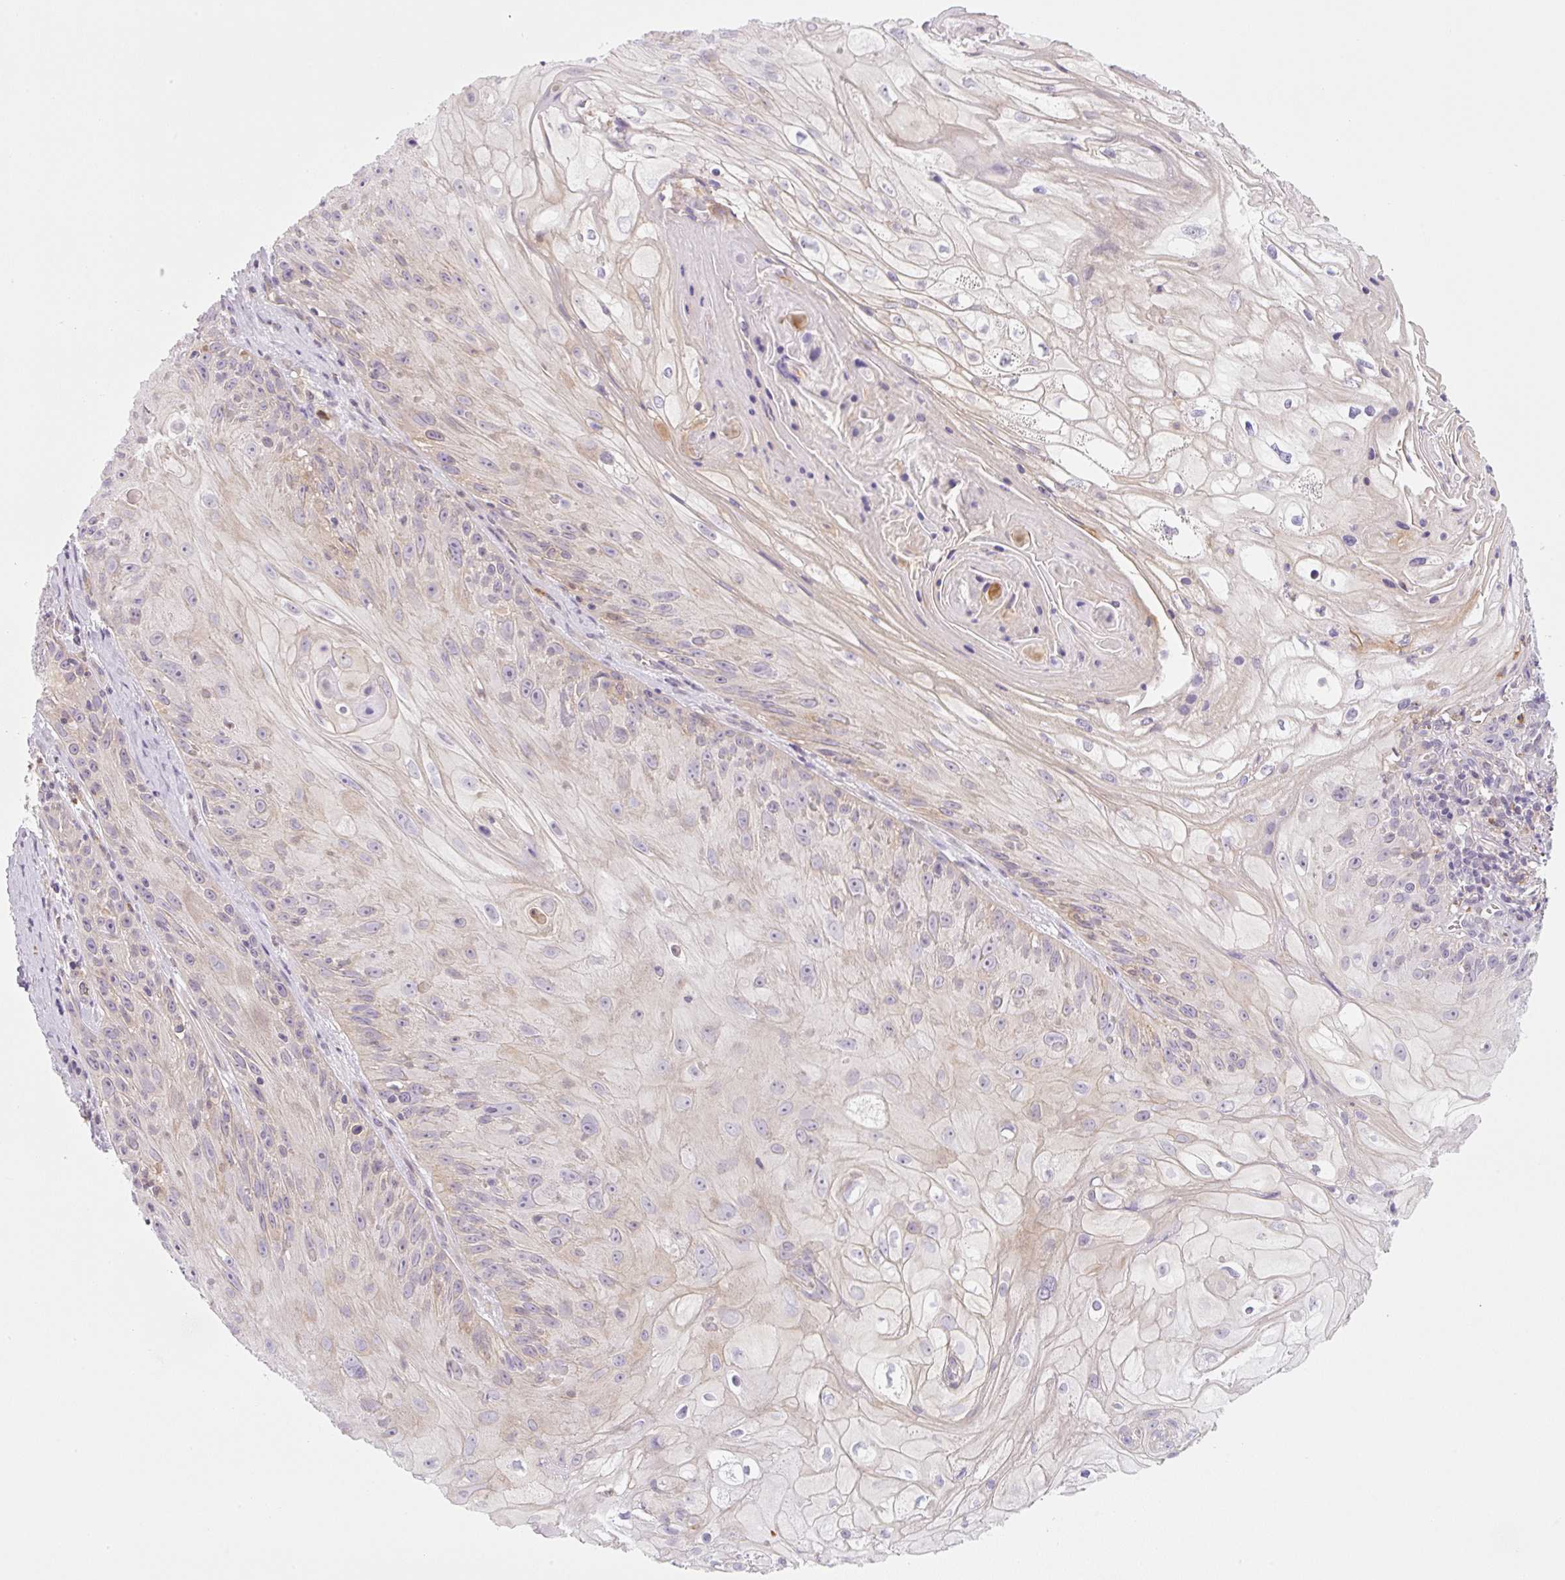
{"staining": {"intensity": "weak", "quantity": "<25%", "location": "cytoplasmic/membranous"}, "tissue": "skin cancer", "cell_type": "Tumor cells", "image_type": "cancer", "snomed": [{"axis": "morphology", "description": "Squamous cell carcinoma, NOS"}, {"axis": "topography", "description": "Skin"}, {"axis": "topography", "description": "Vulva"}], "caption": "A micrograph of skin cancer stained for a protein reveals no brown staining in tumor cells.", "gene": "OMA1", "patient": {"sex": "female", "age": 76}}